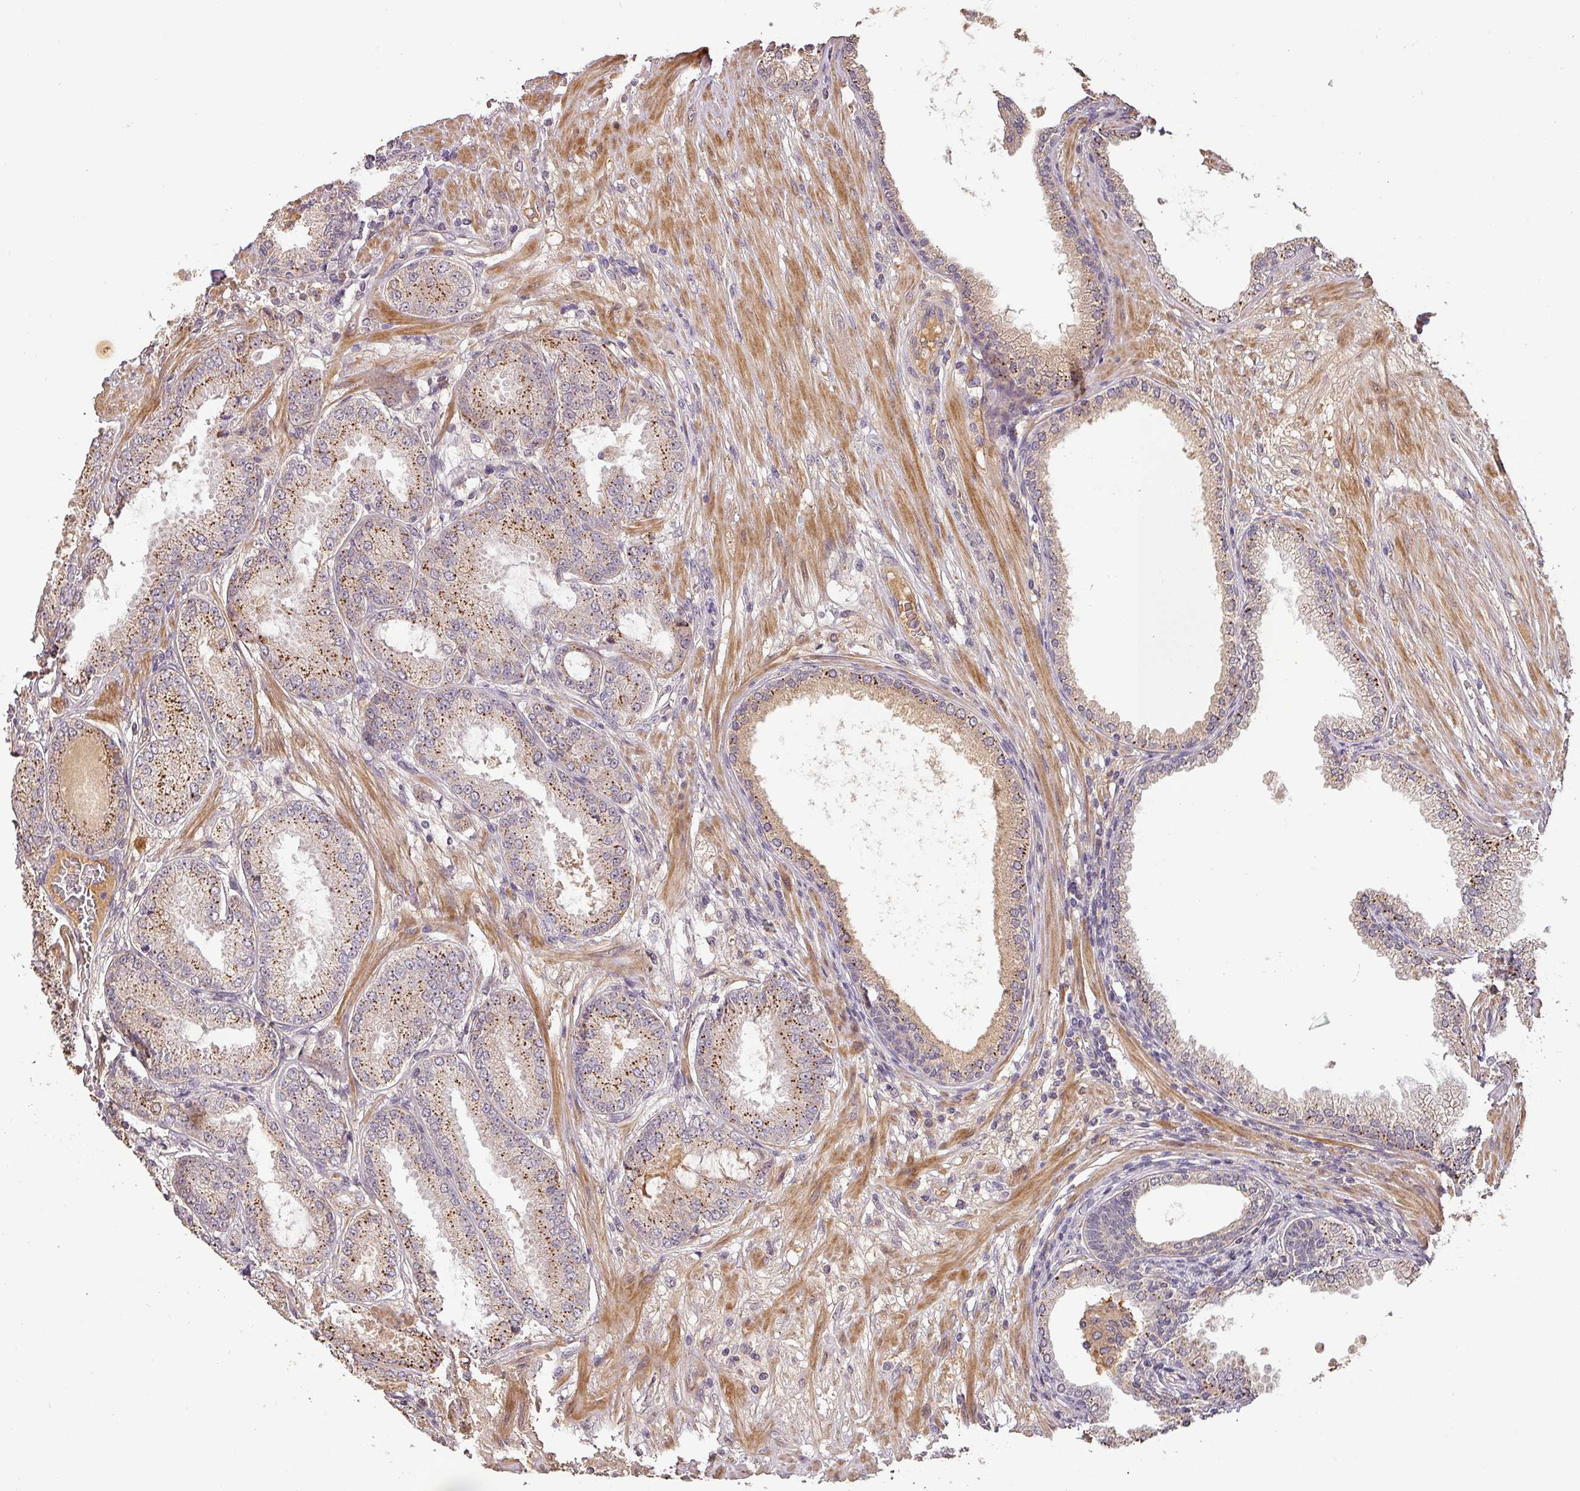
{"staining": {"intensity": "moderate", "quantity": ">75%", "location": "cytoplasmic/membranous"}, "tissue": "prostate cancer", "cell_type": "Tumor cells", "image_type": "cancer", "snomed": [{"axis": "morphology", "description": "Adenocarcinoma, High grade"}, {"axis": "topography", "description": "Prostate"}], "caption": "Protein expression analysis of human prostate cancer (high-grade adenocarcinoma) reveals moderate cytoplasmic/membranous expression in about >75% of tumor cells. The staining is performed using DAB brown chromogen to label protein expression. The nuclei are counter-stained blue using hematoxylin.", "gene": "BPIFB3", "patient": {"sex": "male", "age": 71}}